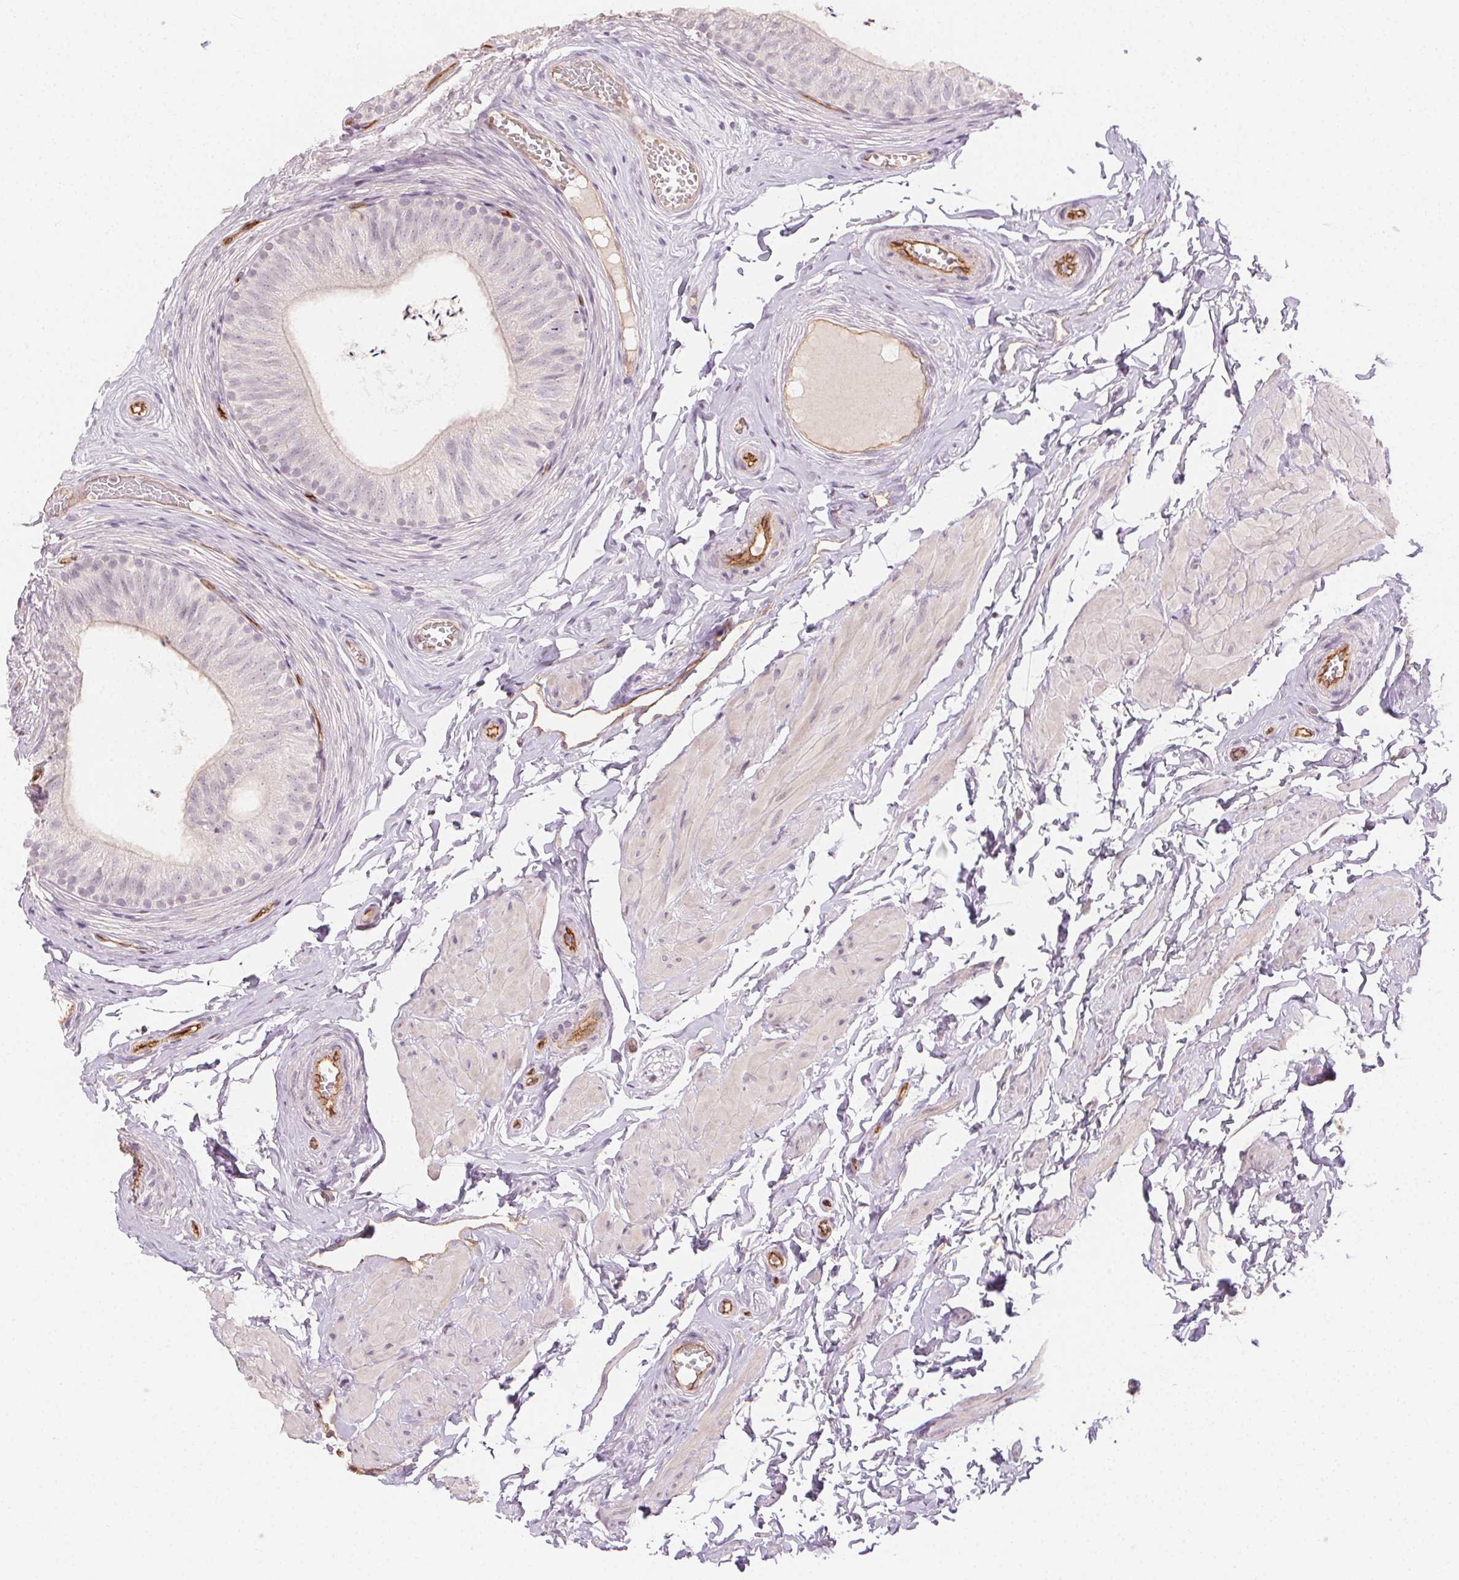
{"staining": {"intensity": "negative", "quantity": "none", "location": "none"}, "tissue": "epididymis", "cell_type": "Glandular cells", "image_type": "normal", "snomed": [{"axis": "morphology", "description": "Normal tissue, NOS"}, {"axis": "topography", "description": "Epididymis, spermatic cord, NOS"}, {"axis": "topography", "description": "Epididymis"}, {"axis": "topography", "description": "Peripheral nerve tissue"}], "caption": "The micrograph exhibits no significant staining in glandular cells of epididymis.", "gene": "PODXL", "patient": {"sex": "male", "age": 29}}